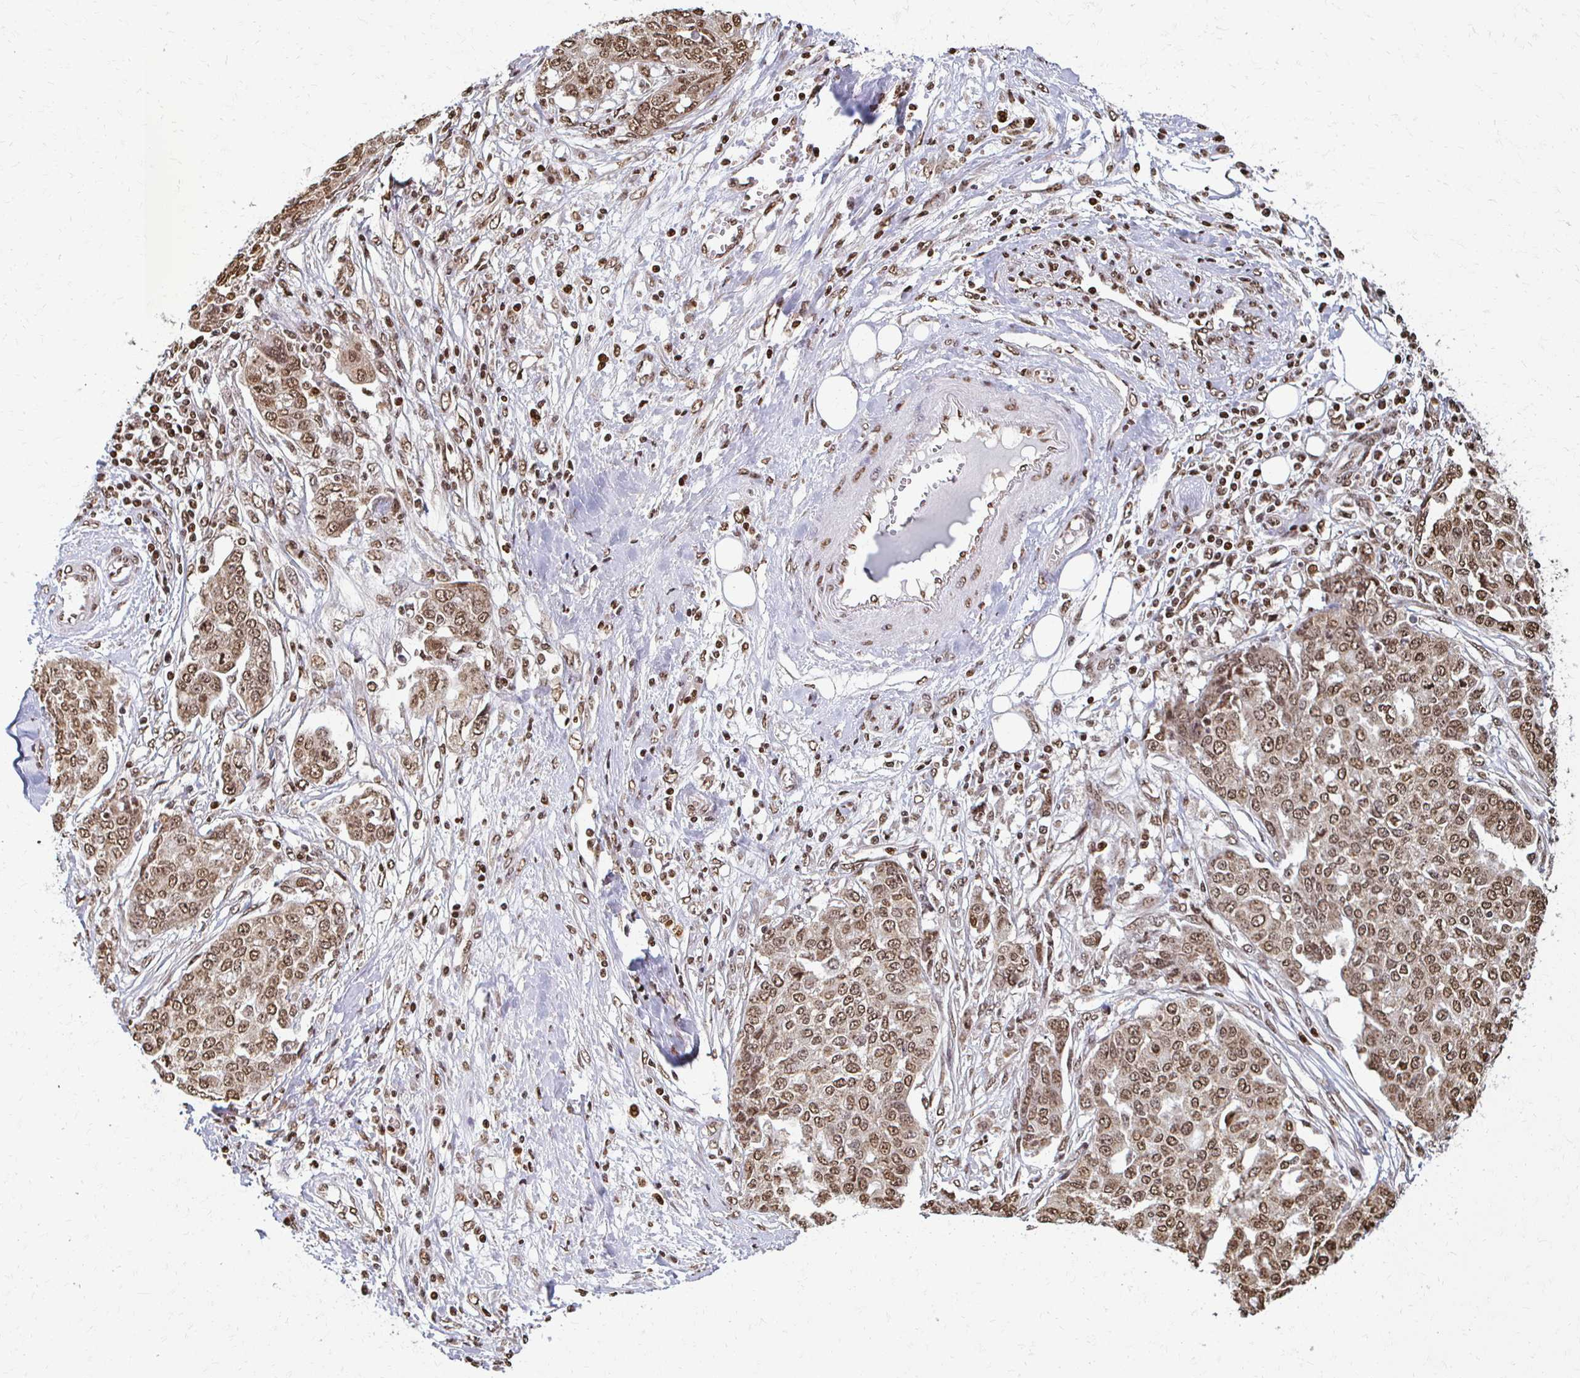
{"staining": {"intensity": "moderate", "quantity": ">75%", "location": "nuclear"}, "tissue": "ovarian cancer", "cell_type": "Tumor cells", "image_type": "cancer", "snomed": [{"axis": "morphology", "description": "Cystadenocarcinoma, serous, NOS"}, {"axis": "topography", "description": "Soft tissue"}, {"axis": "topography", "description": "Ovary"}], "caption": "Immunohistochemical staining of serous cystadenocarcinoma (ovarian) demonstrates moderate nuclear protein expression in about >75% of tumor cells.", "gene": "HOXA9", "patient": {"sex": "female", "age": 57}}